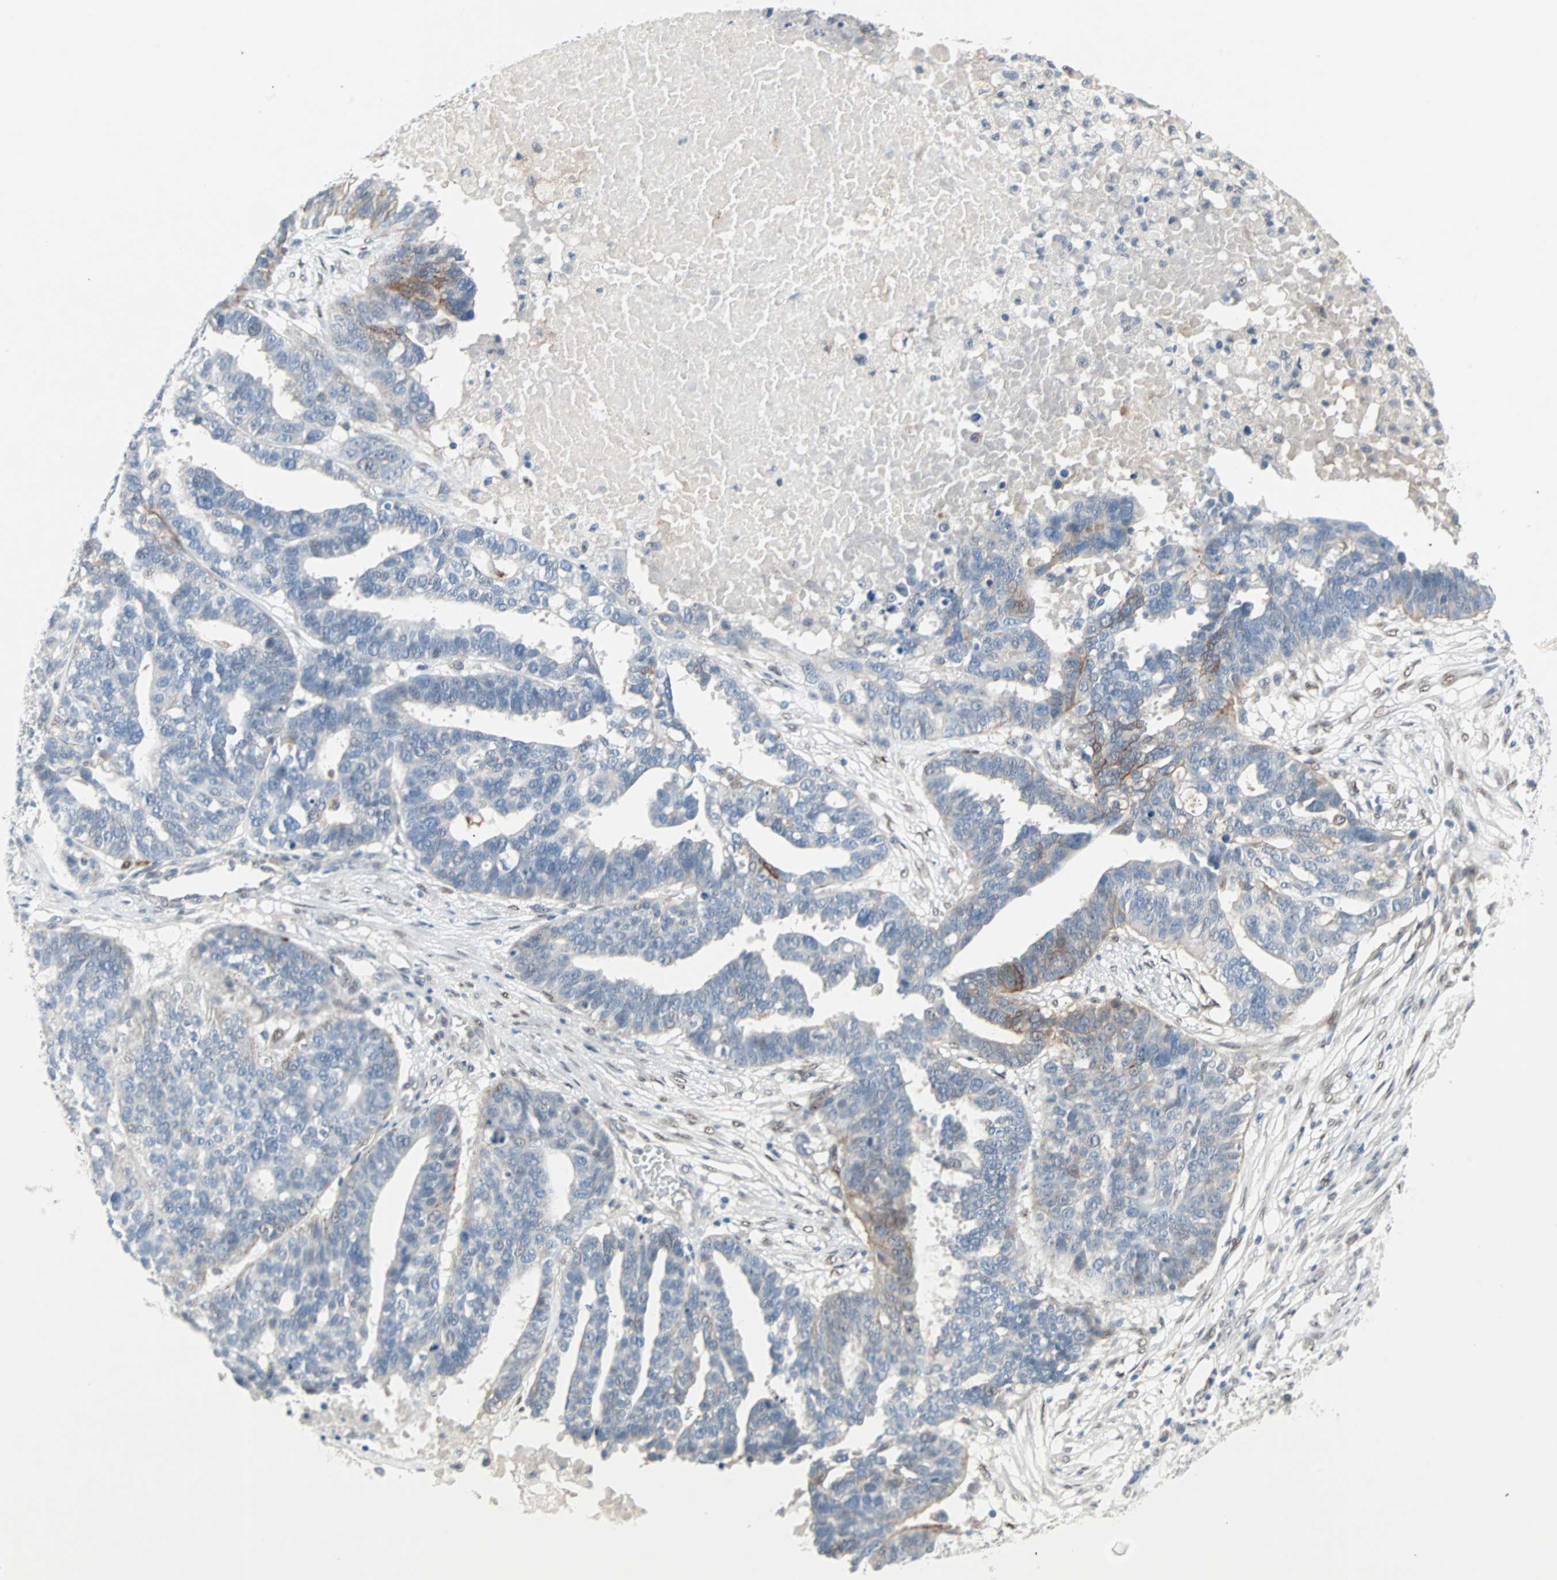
{"staining": {"intensity": "moderate", "quantity": "<25%", "location": "cytoplasmic/membranous"}, "tissue": "ovarian cancer", "cell_type": "Tumor cells", "image_type": "cancer", "snomed": [{"axis": "morphology", "description": "Cystadenocarcinoma, serous, NOS"}, {"axis": "topography", "description": "Ovary"}], "caption": "This is a histology image of immunohistochemistry staining of serous cystadenocarcinoma (ovarian), which shows moderate staining in the cytoplasmic/membranous of tumor cells.", "gene": "CAND2", "patient": {"sex": "female", "age": 59}}